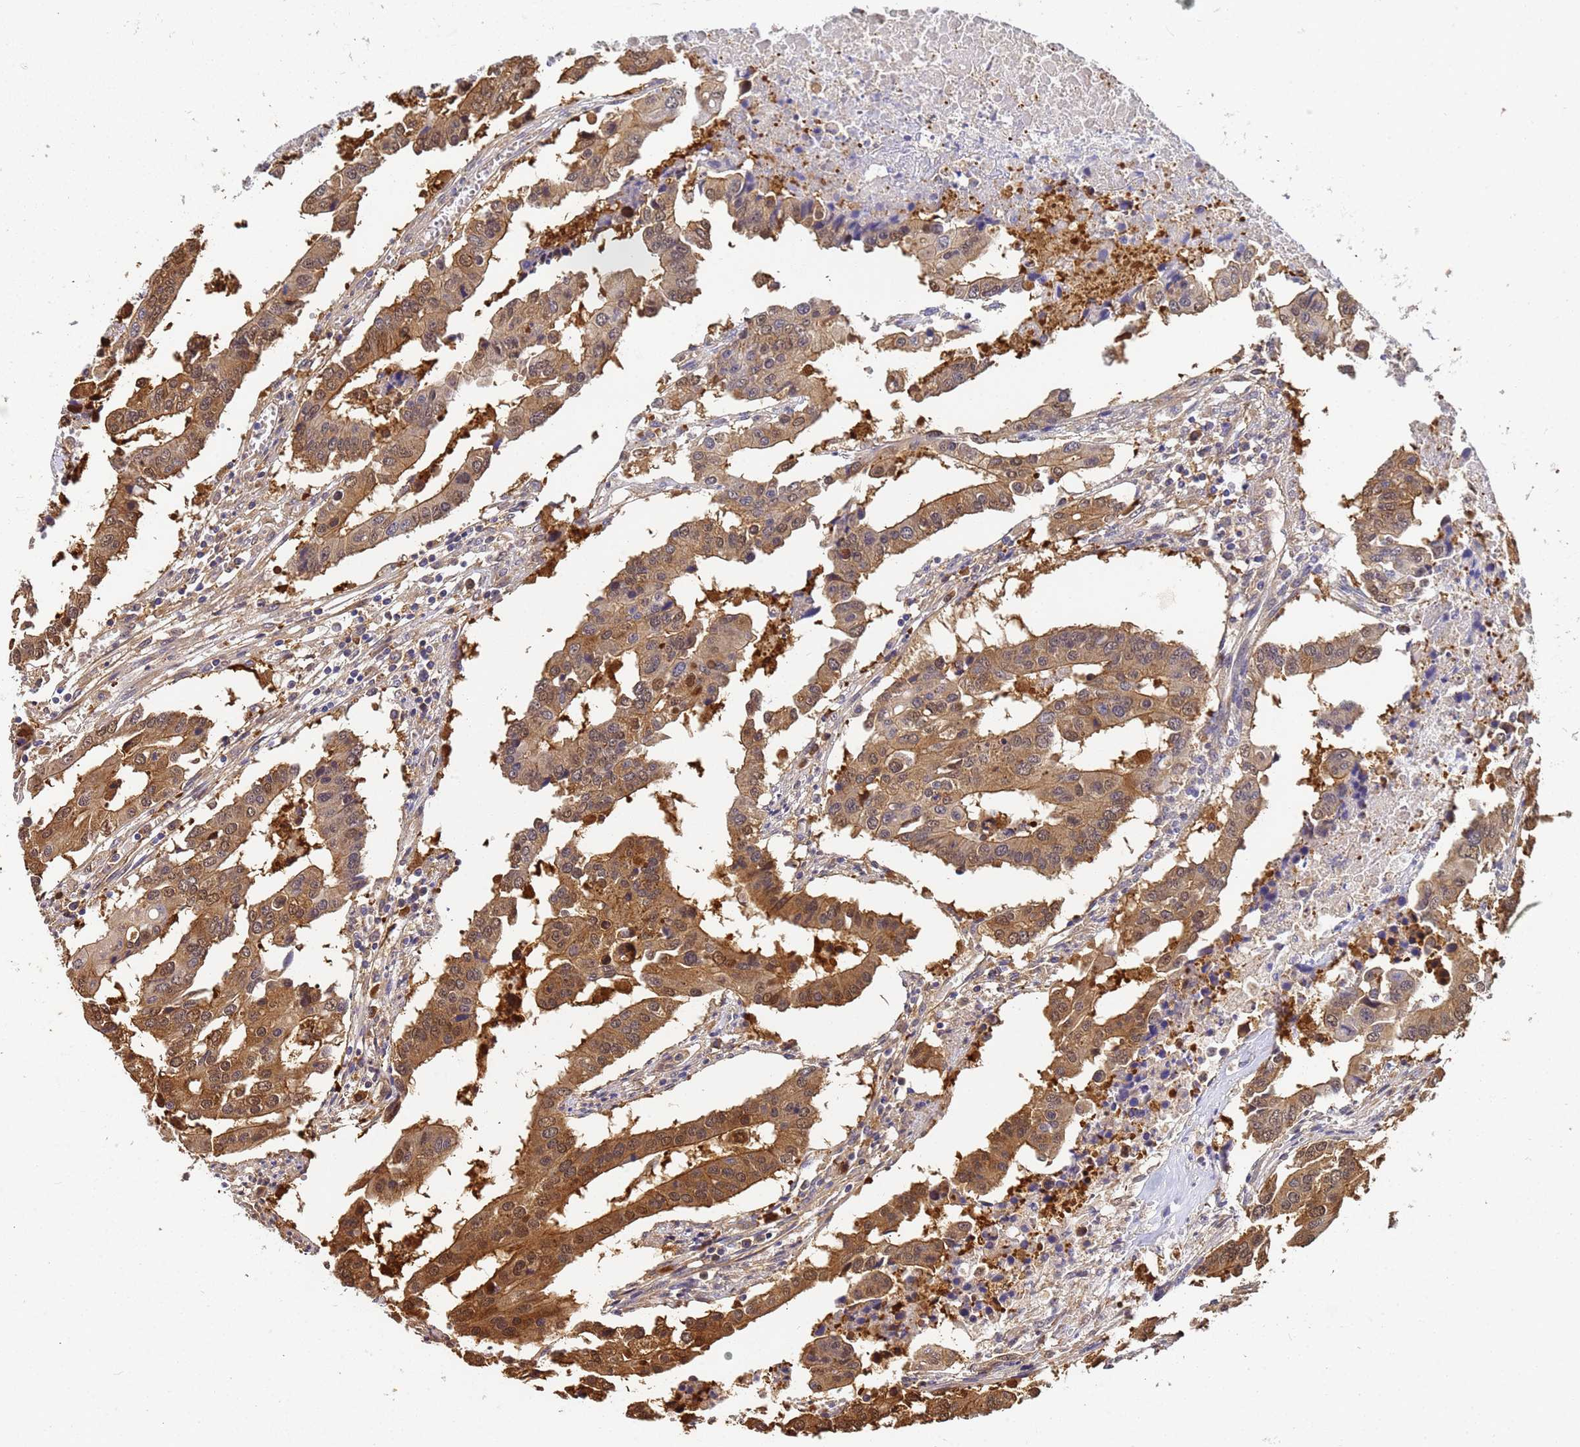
{"staining": {"intensity": "moderate", "quantity": ">75%", "location": "cytoplasmic/membranous"}, "tissue": "colorectal cancer", "cell_type": "Tumor cells", "image_type": "cancer", "snomed": [{"axis": "morphology", "description": "Adenocarcinoma, NOS"}, {"axis": "topography", "description": "Colon"}], "caption": "A micrograph of human colorectal cancer (adenocarcinoma) stained for a protein displays moderate cytoplasmic/membranous brown staining in tumor cells. (DAB IHC with brightfield microscopy, high magnification).", "gene": "NME1-NME2", "patient": {"sex": "male", "age": 77}}